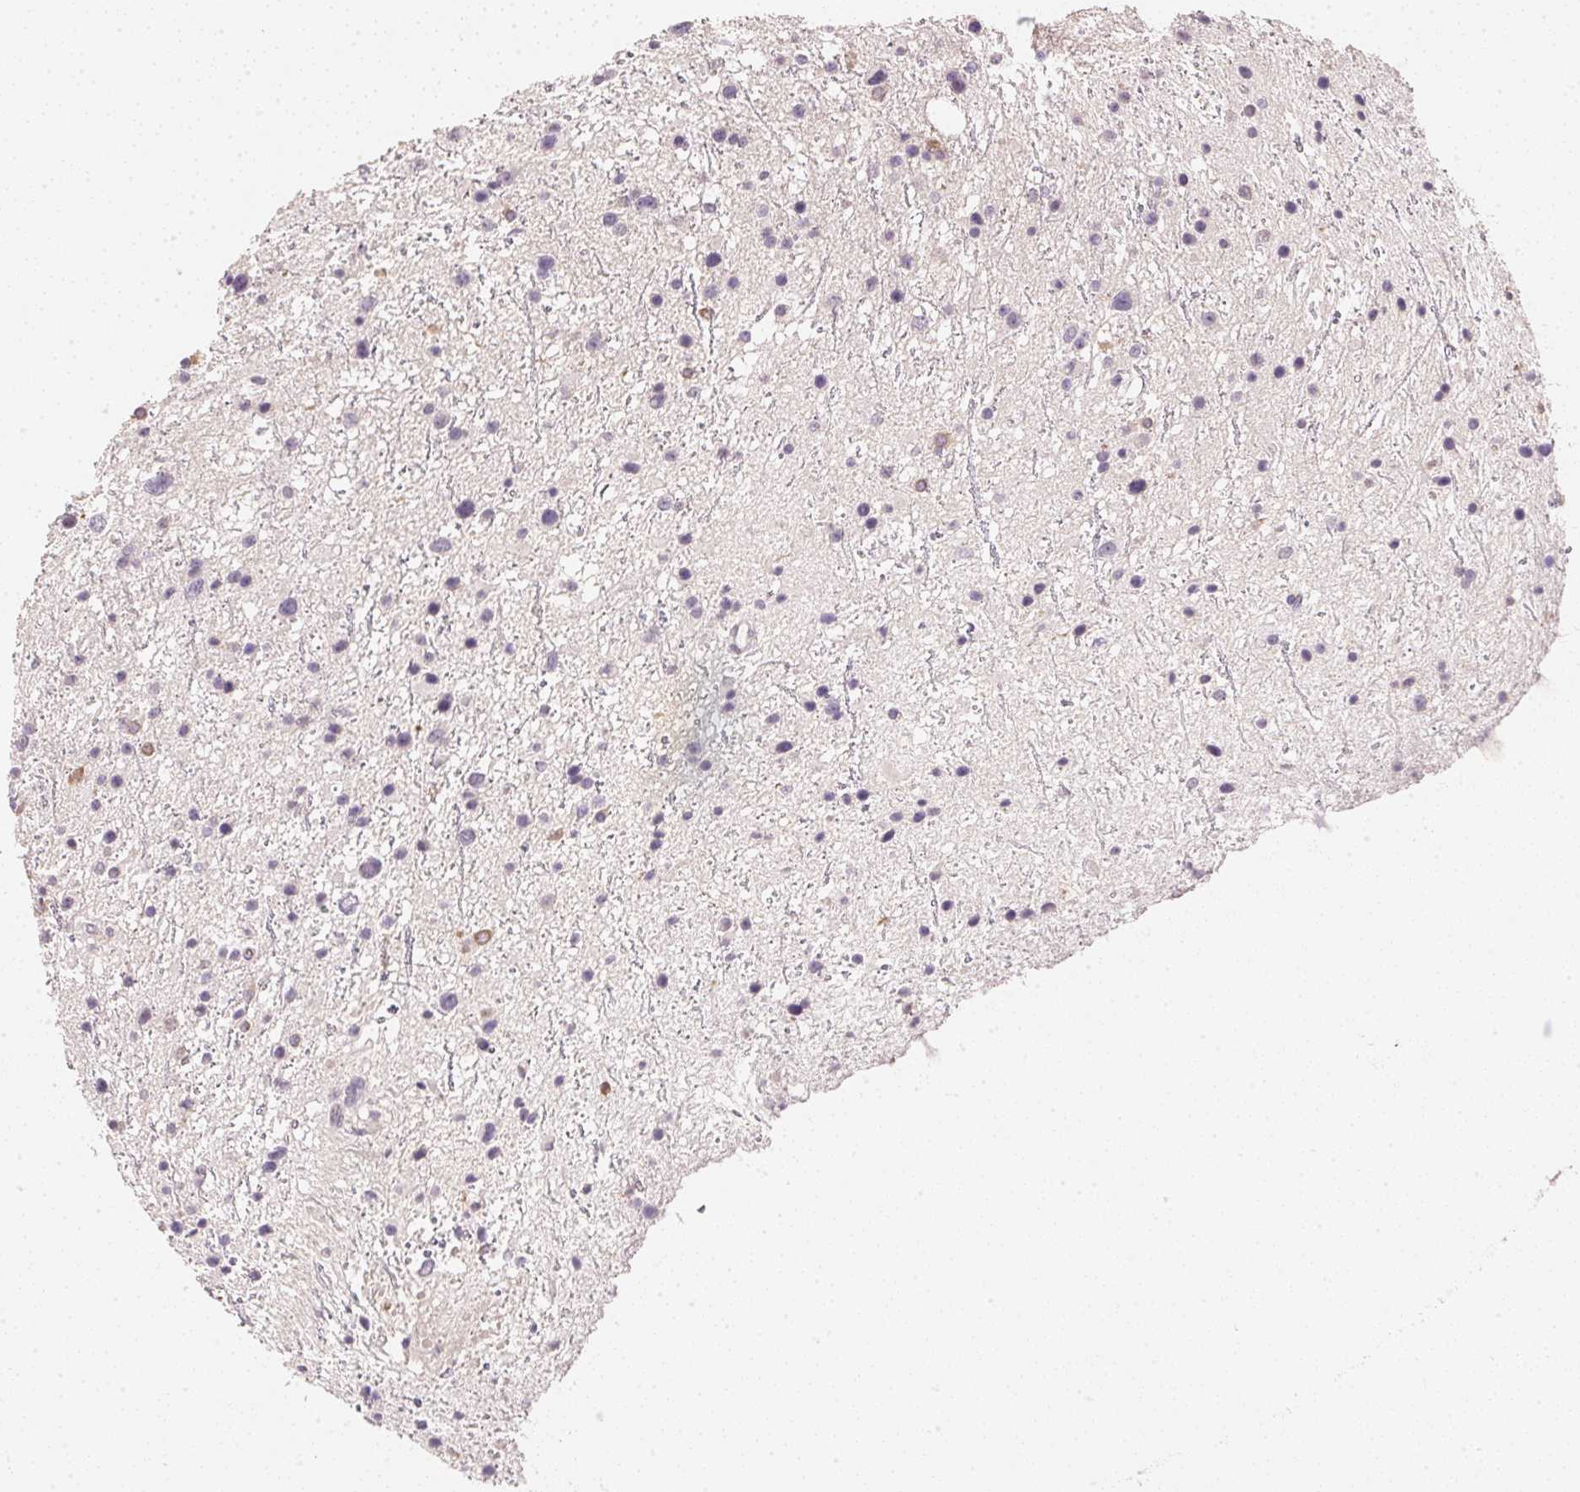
{"staining": {"intensity": "negative", "quantity": "none", "location": "none"}, "tissue": "glioma", "cell_type": "Tumor cells", "image_type": "cancer", "snomed": [{"axis": "morphology", "description": "Glioma, malignant, Low grade"}, {"axis": "topography", "description": "Brain"}], "caption": "This is an IHC image of glioma. There is no staining in tumor cells.", "gene": "DHCR24", "patient": {"sex": "female", "age": 32}}